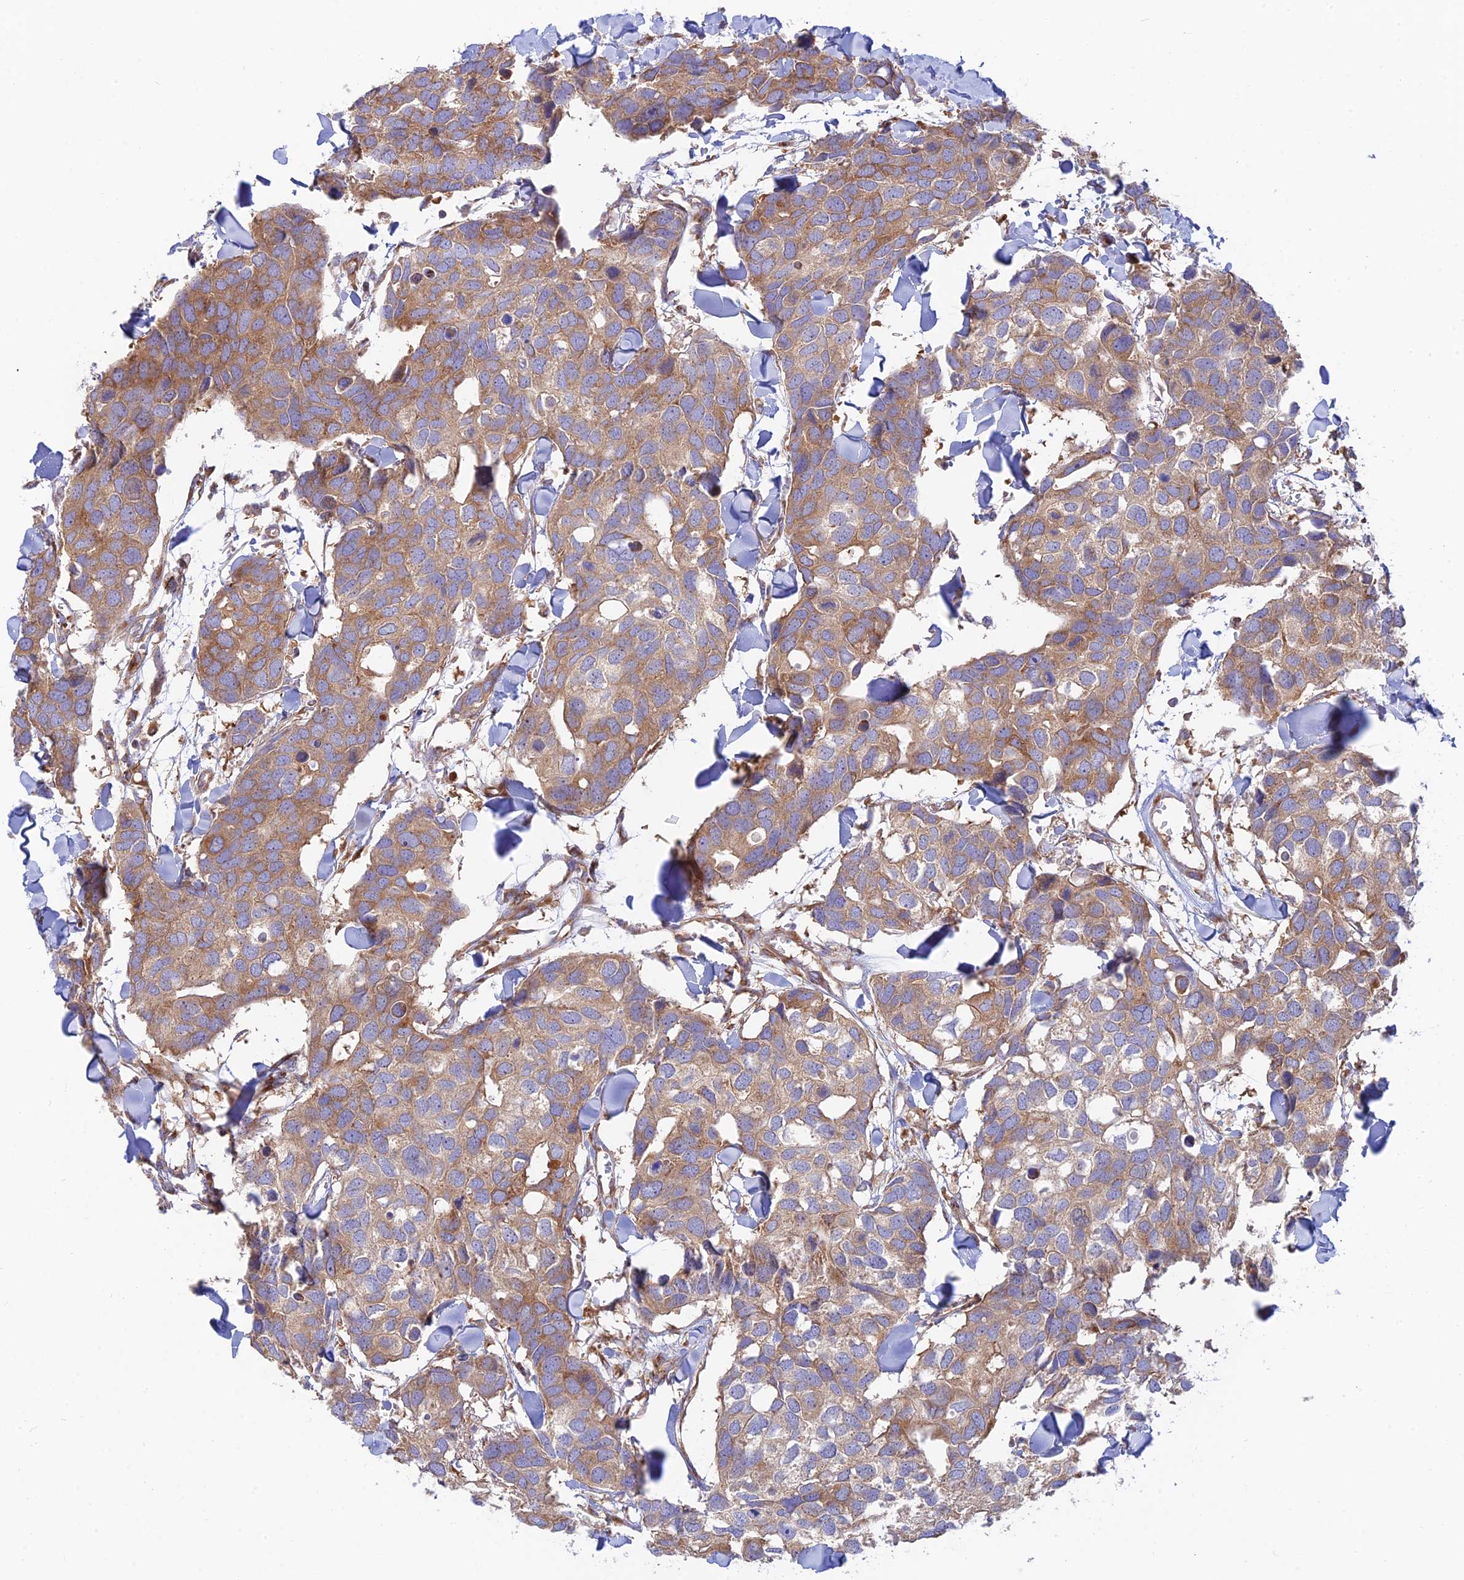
{"staining": {"intensity": "moderate", "quantity": ">75%", "location": "cytoplasmic/membranous"}, "tissue": "breast cancer", "cell_type": "Tumor cells", "image_type": "cancer", "snomed": [{"axis": "morphology", "description": "Duct carcinoma"}, {"axis": "topography", "description": "Breast"}], "caption": "Immunohistochemistry (IHC) photomicrograph of neoplastic tissue: human breast intraductal carcinoma stained using immunohistochemistry reveals medium levels of moderate protein expression localized specifically in the cytoplasmic/membranous of tumor cells, appearing as a cytoplasmic/membranous brown color.", "gene": "GOLGA3", "patient": {"sex": "female", "age": 83}}